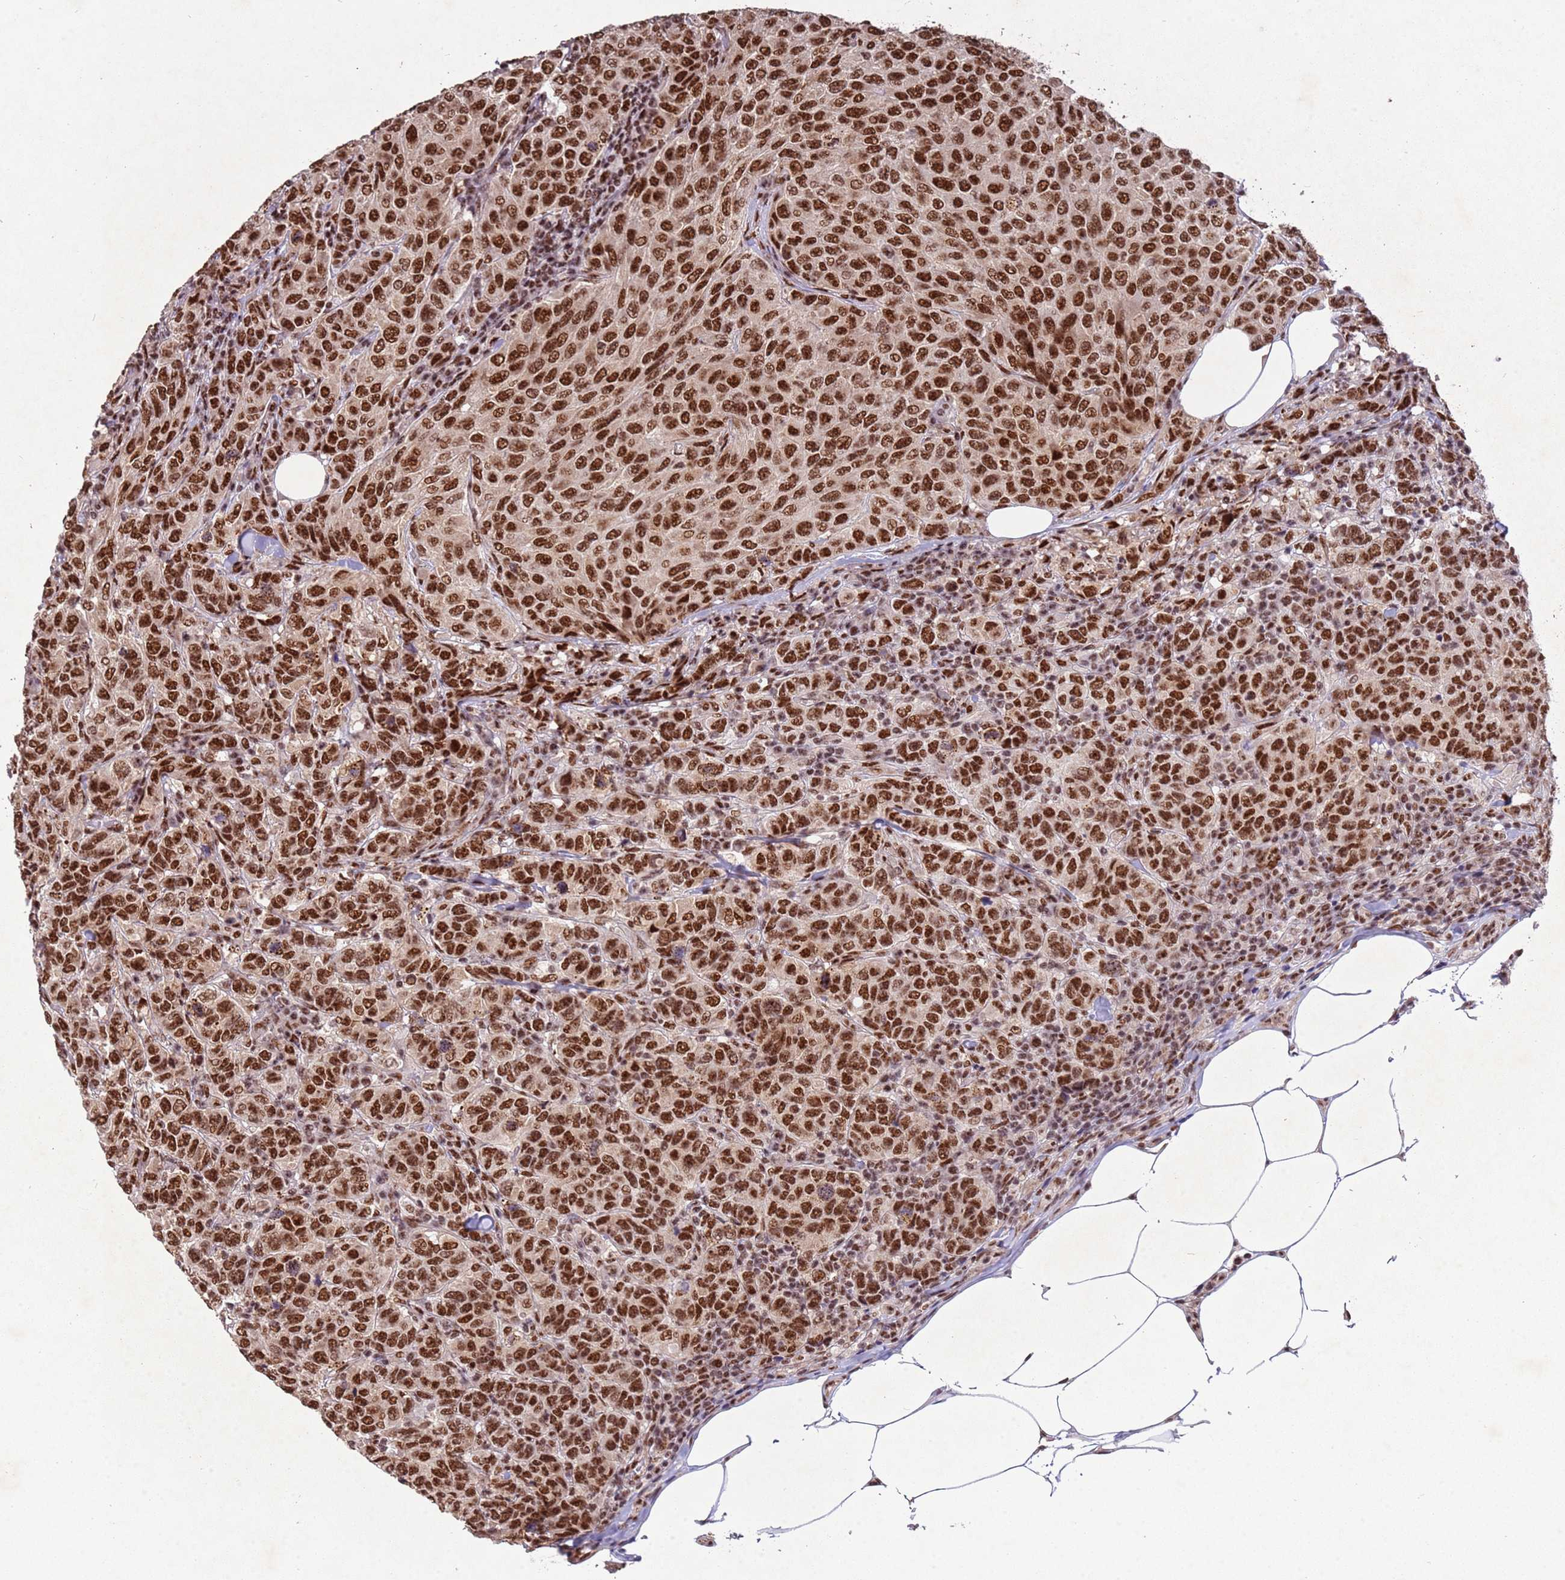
{"staining": {"intensity": "strong", "quantity": ">75%", "location": "nuclear"}, "tissue": "breast cancer", "cell_type": "Tumor cells", "image_type": "cancer", "snomed": [{"axis": "morphology", "description": "Duct carcinoma"}, {"axis": "topography", "description": "Breast"}], "caption": "Immunohistochemistry of human breast cancer shows high levels of strong nuclear positivity in about >75% of tumor cells.", "gene": "ESF1", "patient": {"sex": "female", "age": 55}}